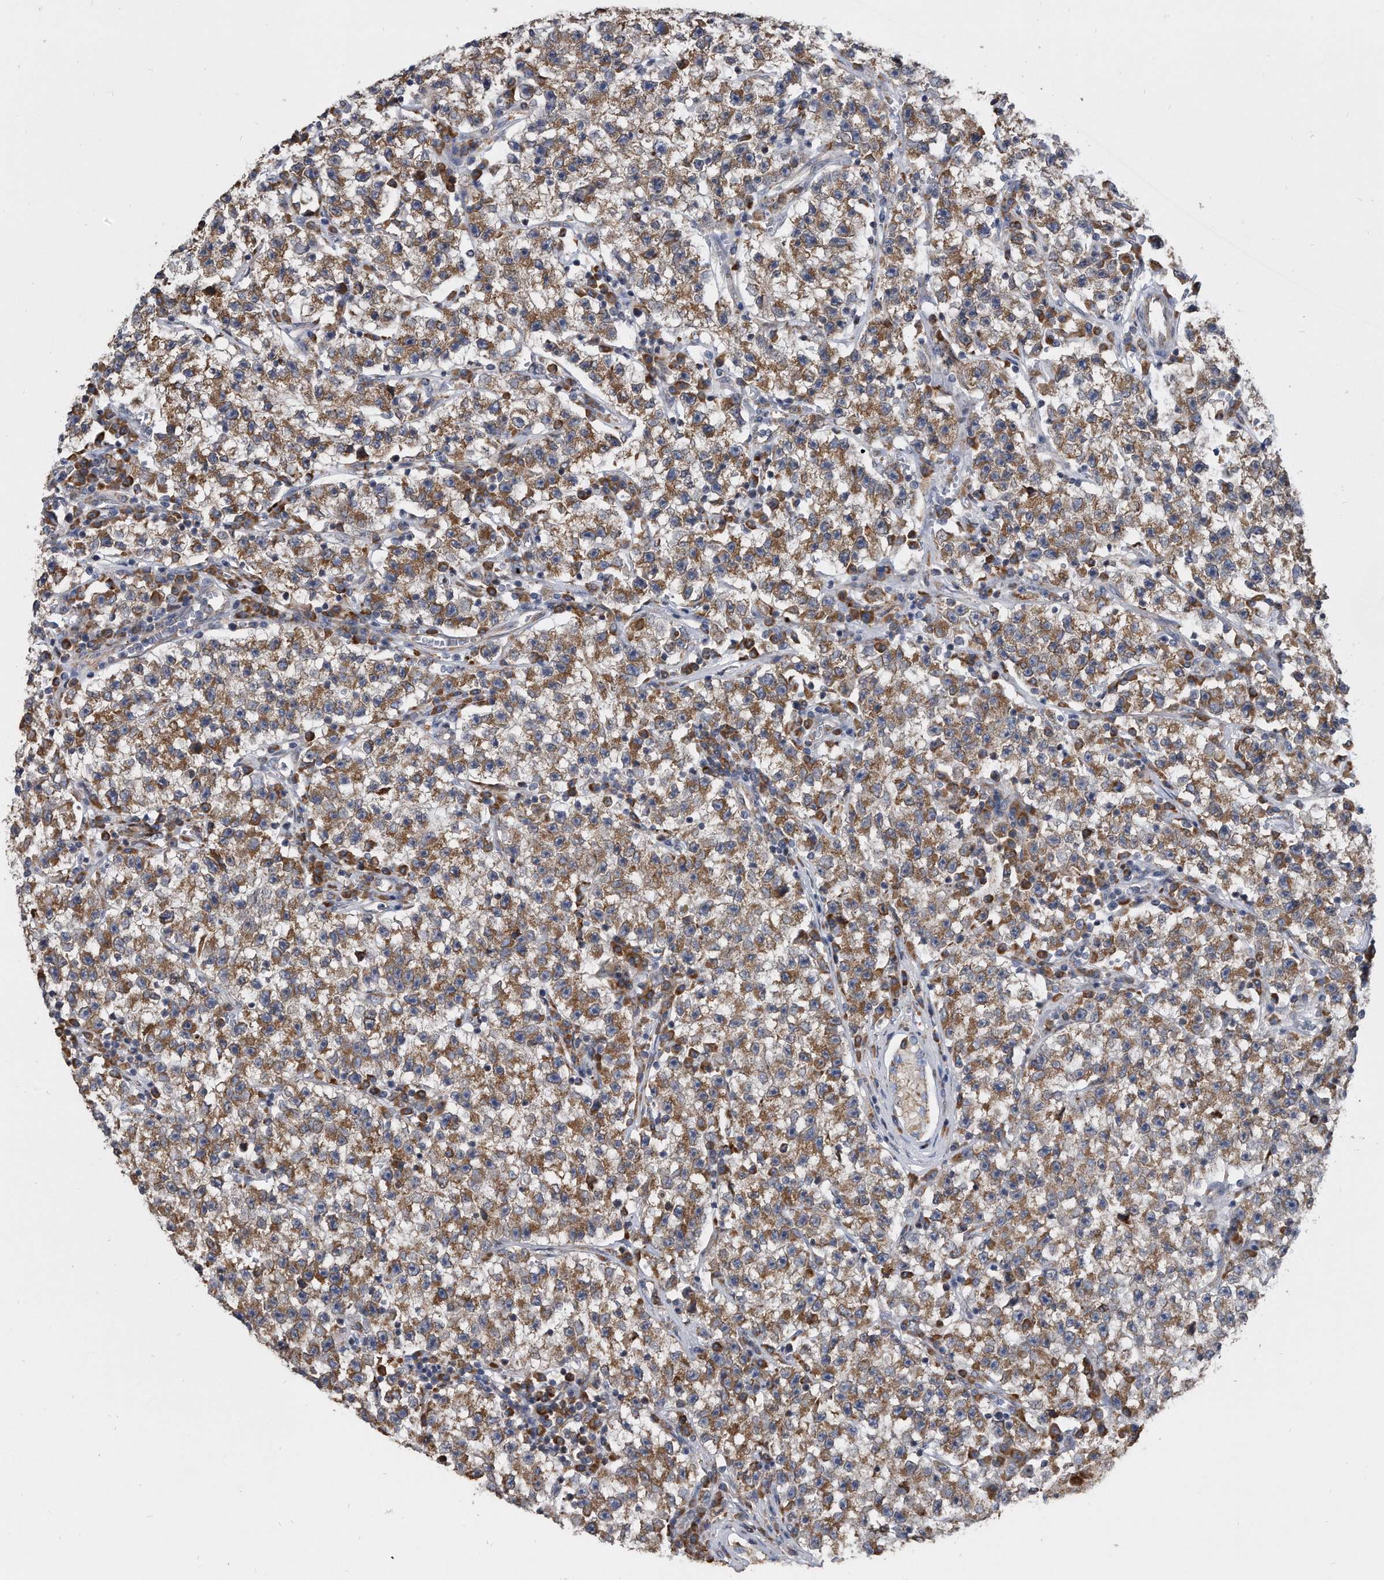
{"staining": {"intensity": "moderate", "quantity": ">75%", "location": "cytoplasmic/membranous"}, "tissue": "testis cancer", "cell_type": "Tumor cells", "image_type": "cancer", "snomed": [{"axis": "morphology", "description": "Seminoma, NOS"}, {"axis": "topography", "description": "Testis"}], "caption": "Immunohistochemical staining of human testis cancer (seminoma) exhibits medium levels of moderate cytoplasmic/membranous expression in approximately >75% of tumor cells.", "gene": "CCDC47", "patient": {"sex": "male", "age": 22}}